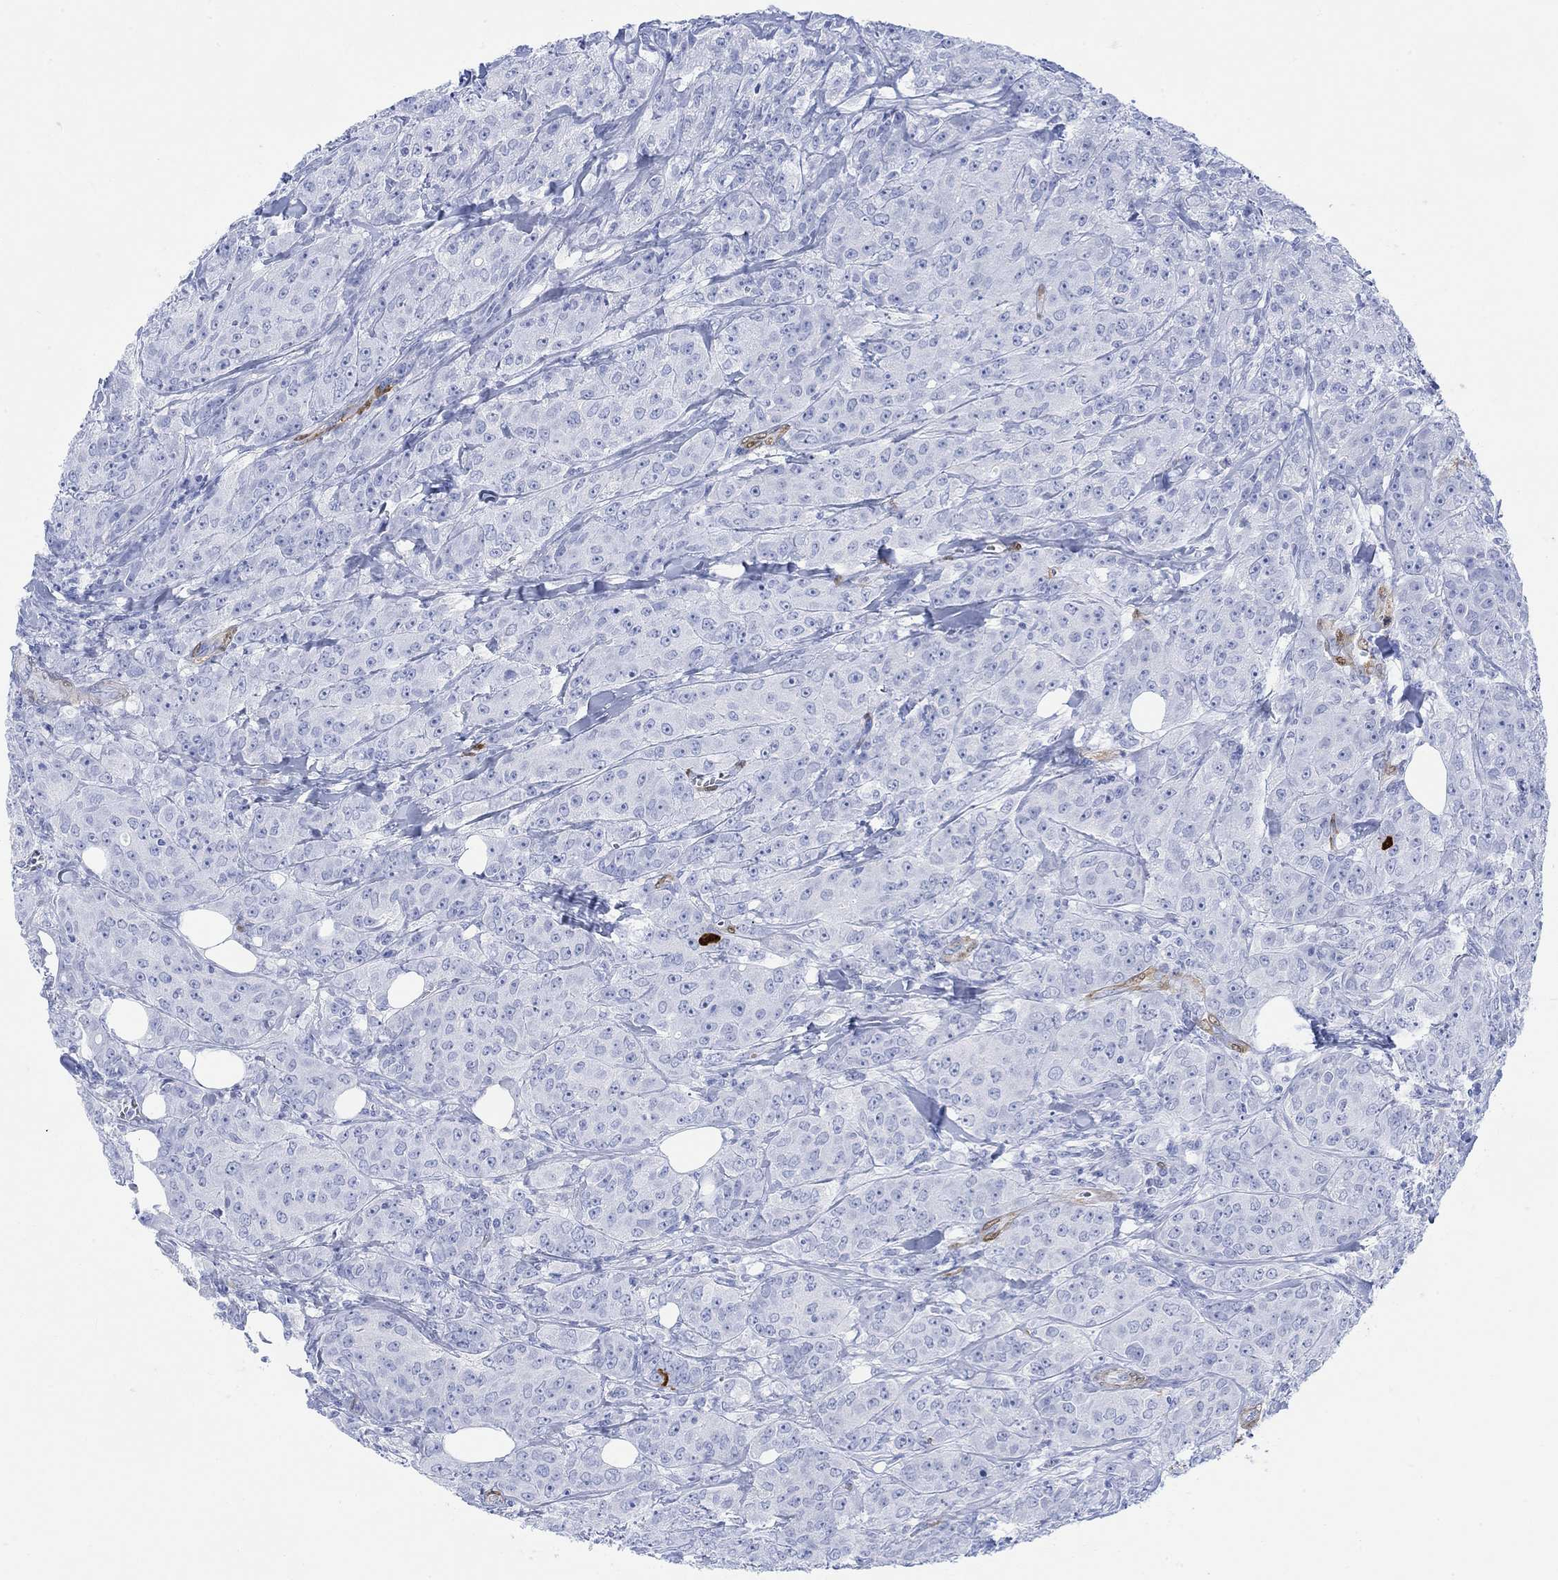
{"staining": {"intensity": "moderate", "quantity": "<25%", "location": "nuclear"}, "tissue": "breast cancer", "cell_type": "Tumor cells", "image_type": "cancer", "snomed": [{"axis": "morphology", "description": "Duct carcinoma"}, {"axis": "topography", "description": "Breast"}], "caption": "This is an image of IHC staining of breast invasive ductal carcinoma, which shows moderate expression in the nuclear of tumor cells.", "gene": "TPPP3", "patient": {"sex": "female", "age": 43}}